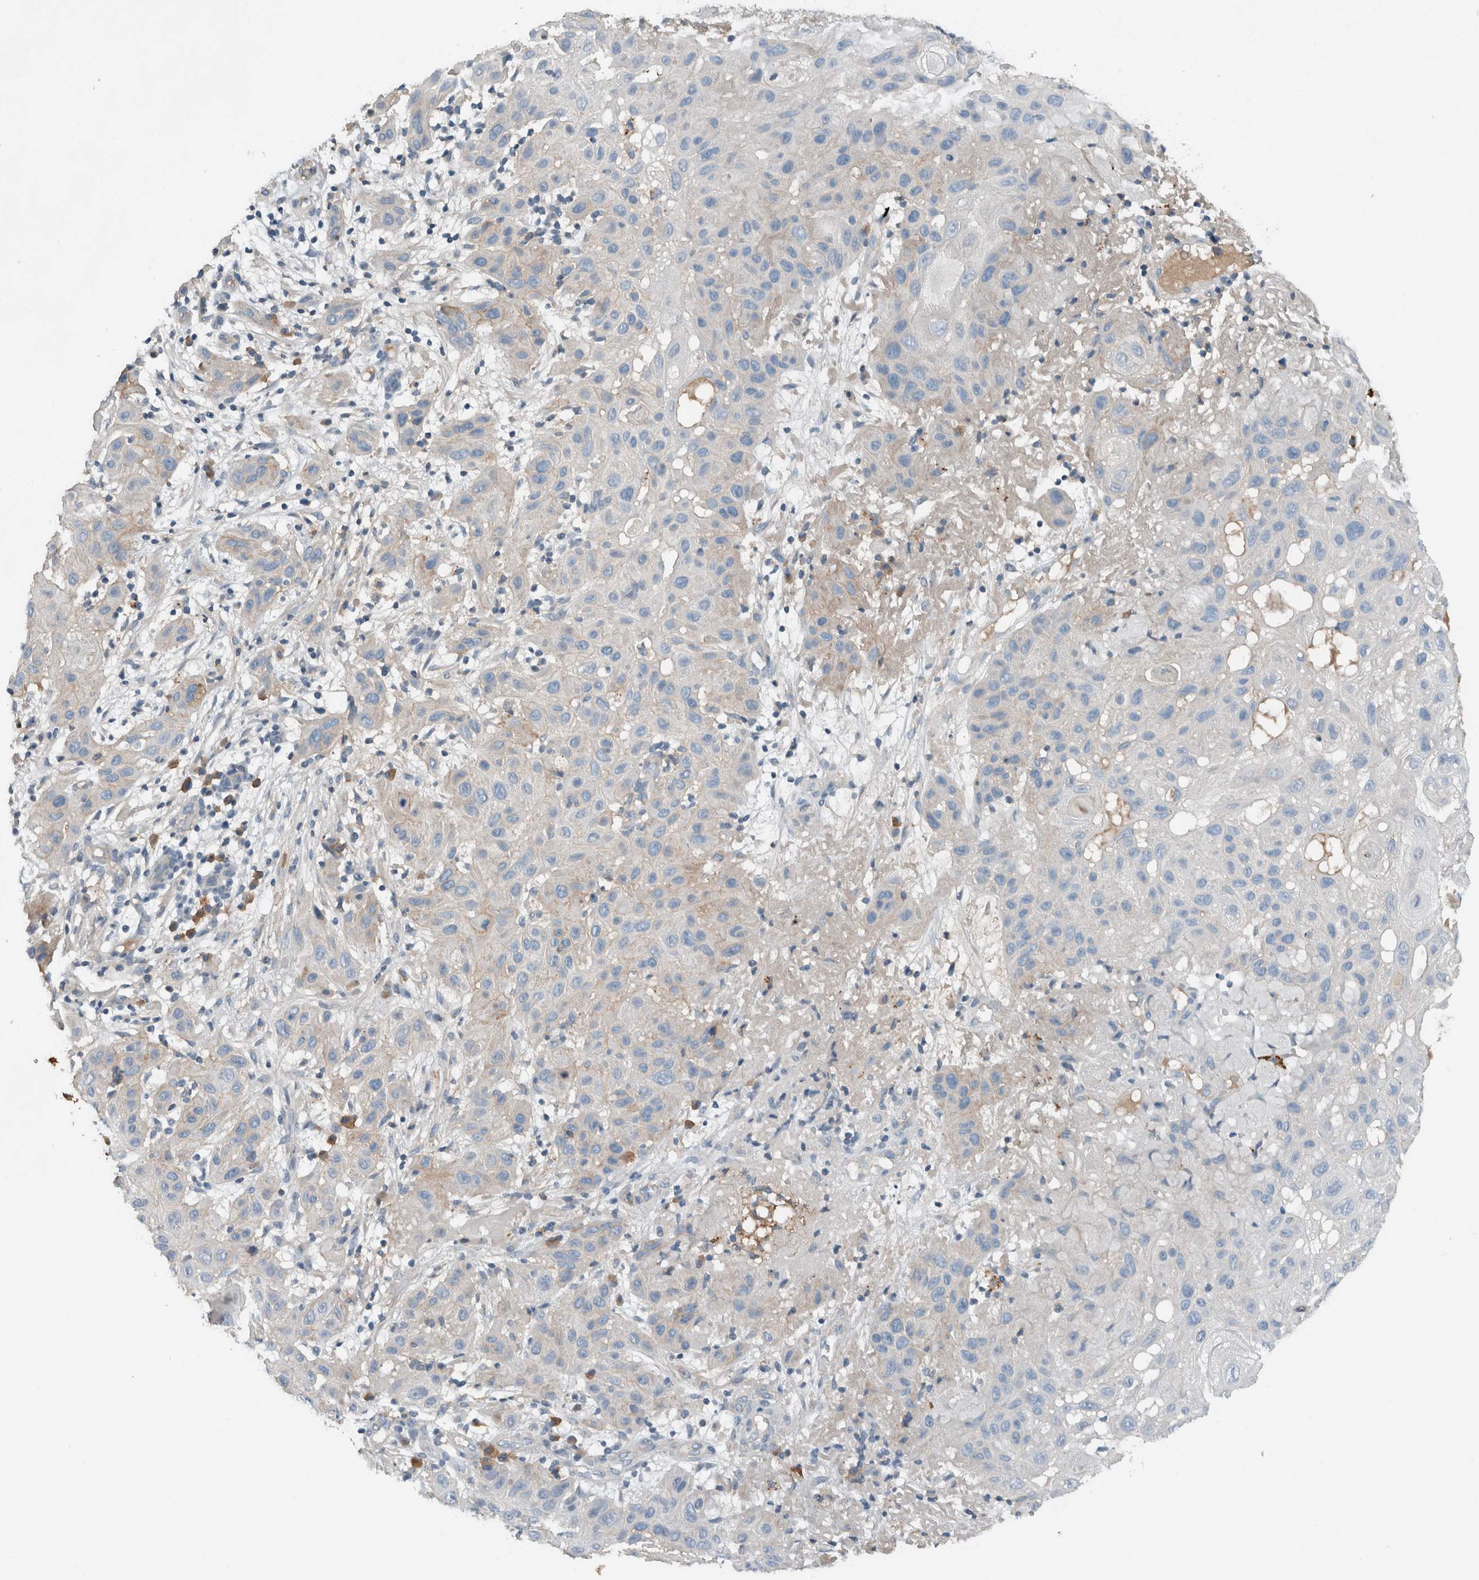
{"staining": {"intensity": "negative", "quantity": "none", "location": "none"}, "tissue": "skin cancer", "cell_type": "Tumor cells", "image_type": "cancer", "snomed": [{"axis": "morphology", "description": "Normal tissue, NOS"}, {"axis": "morphology", "description": "Squamous cell carcinoma, NOS"}, {"axis": "topography", "description": "Skin"}], "caption": "Tumor cells are negative for brown protein staining in squamous cell carcinoma (skin).", "gene": "UGCG", "patient": {"sex": "female", "age": 96}}